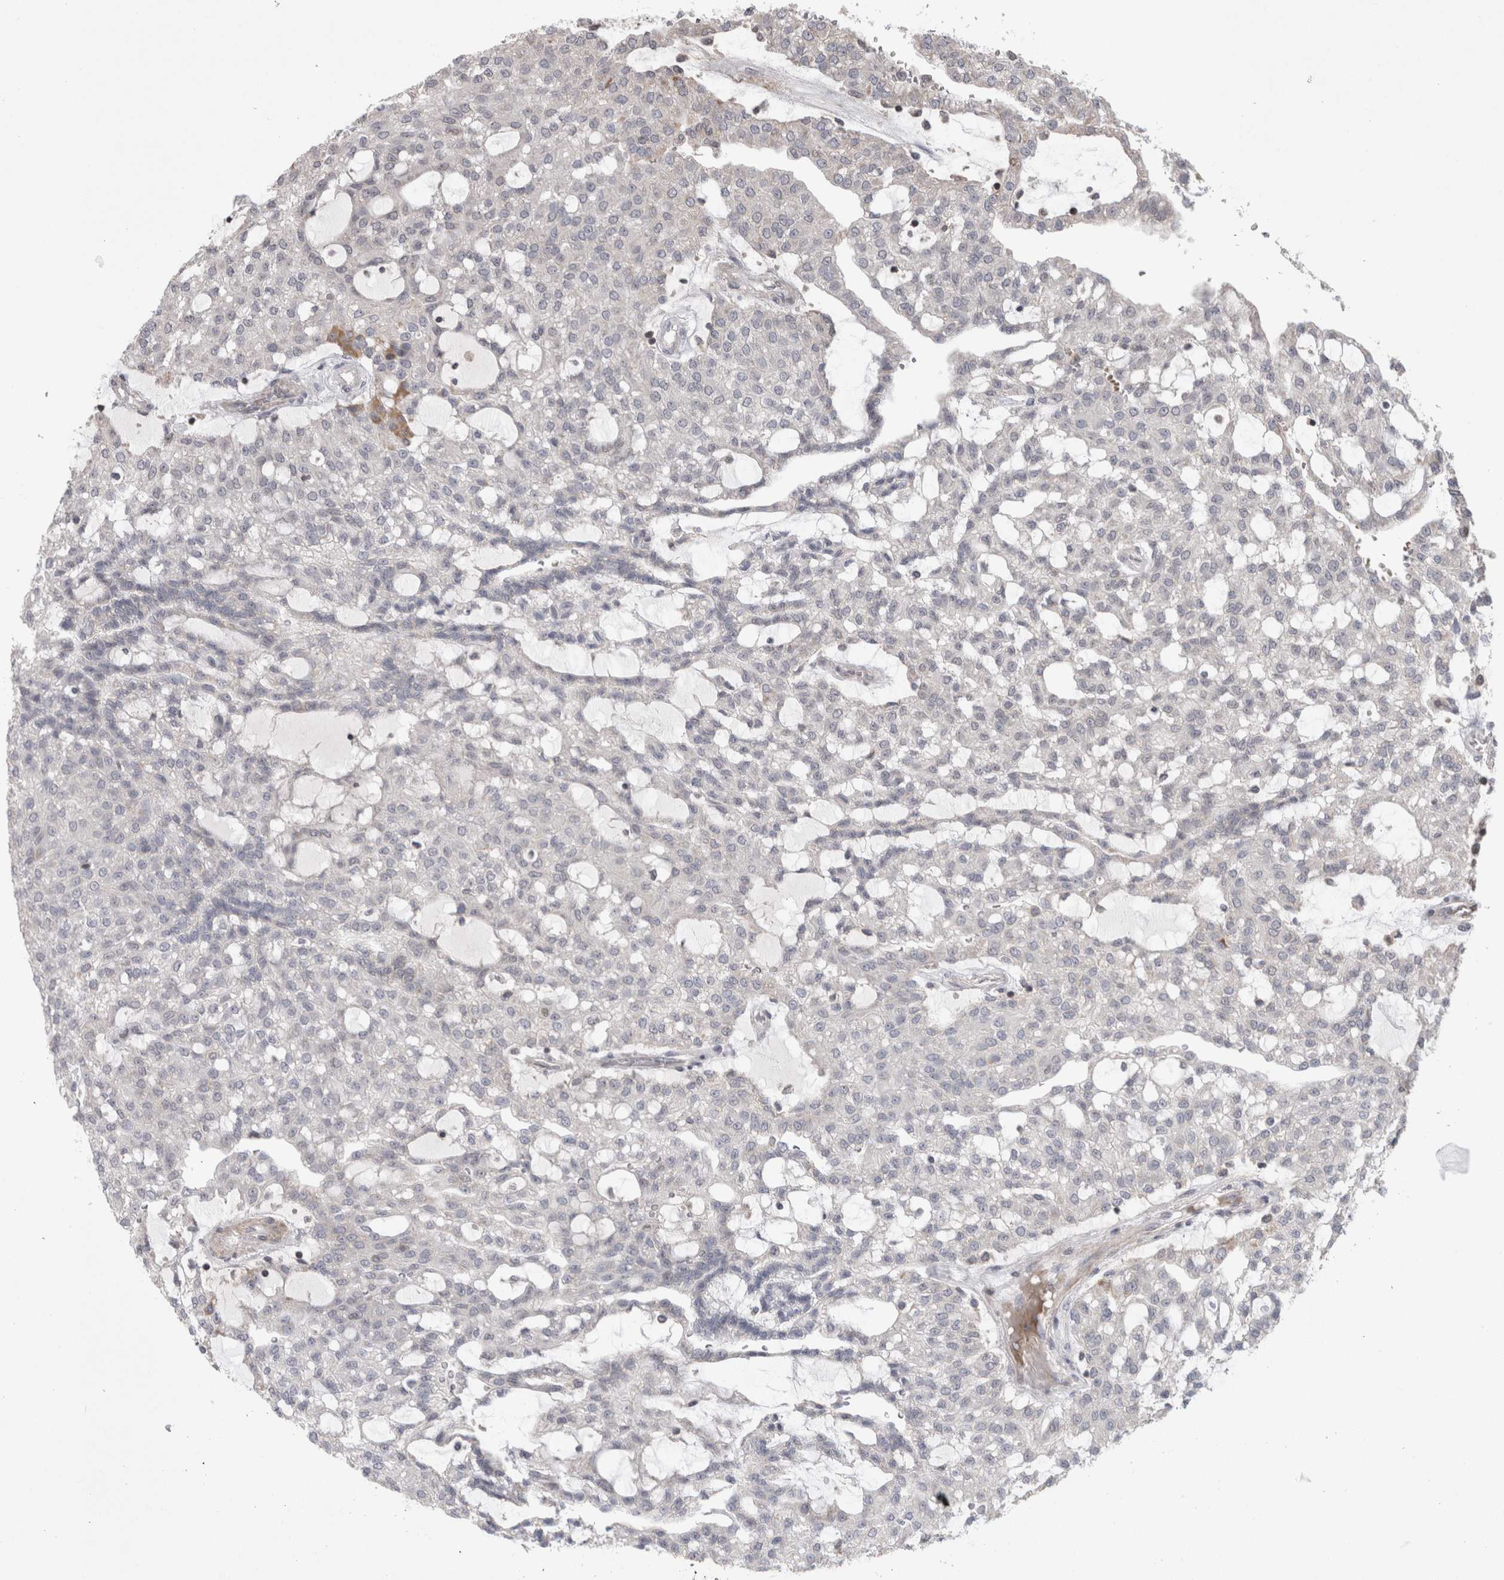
{"staining": {"intensity": "negative", "quantity": "none", "location": "none"}, "tissue": "renal cancer", "cell_type": "Tumor cells", "image_type": "cancer", "snomed": [{"axis": "morphology", "description": "Adenocarcinoma, NOS"}, {"axis": "topography", "description": "Kidney"}], "caption": "Human adenocarcinoma (renal) stained for a protein using immunohistochemistry (IHC) reveals no positivity in tumor cells.", "gene": "DARS2", "patient": {"sex": "male", "age": 63}}